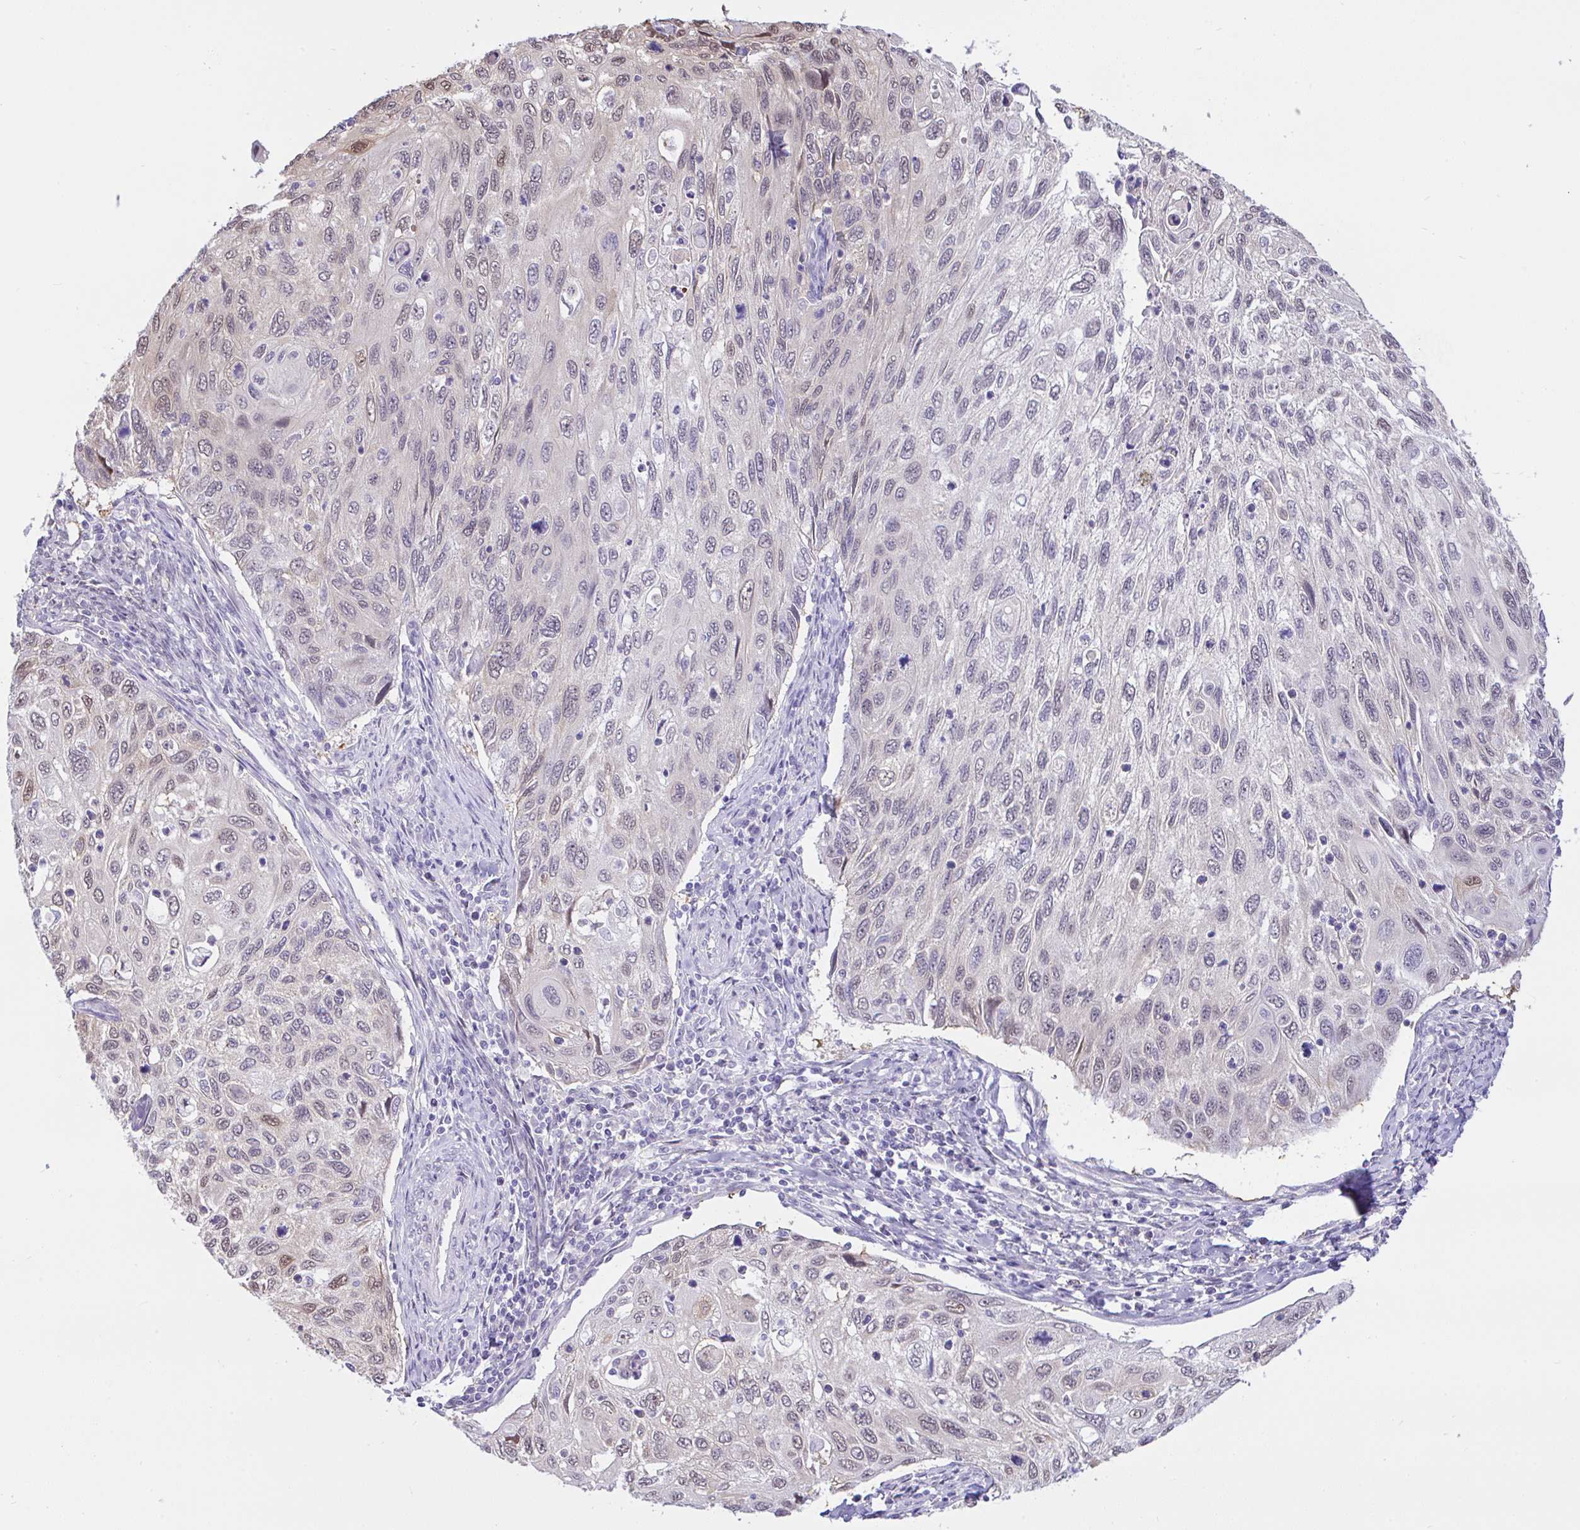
{"staining": {"intensity": "weak", "quantity": "<25%", "location": "nuclear"}, "tissue": "cervical cancer", "cell_type": "Tumor cells", "image_type": "cancer", "snomed": [{"axis": "morphology", "description": "Squamous cell carcinoma, NOS"}, {"axis": "topography", "description": "Cervix"}], "caption": "Human cervical cancer stained for a protein using IHC exhibits no staining in tumor cells.", "gene": "ZNF485", "patient": {"sex": "female", "age": 70}}